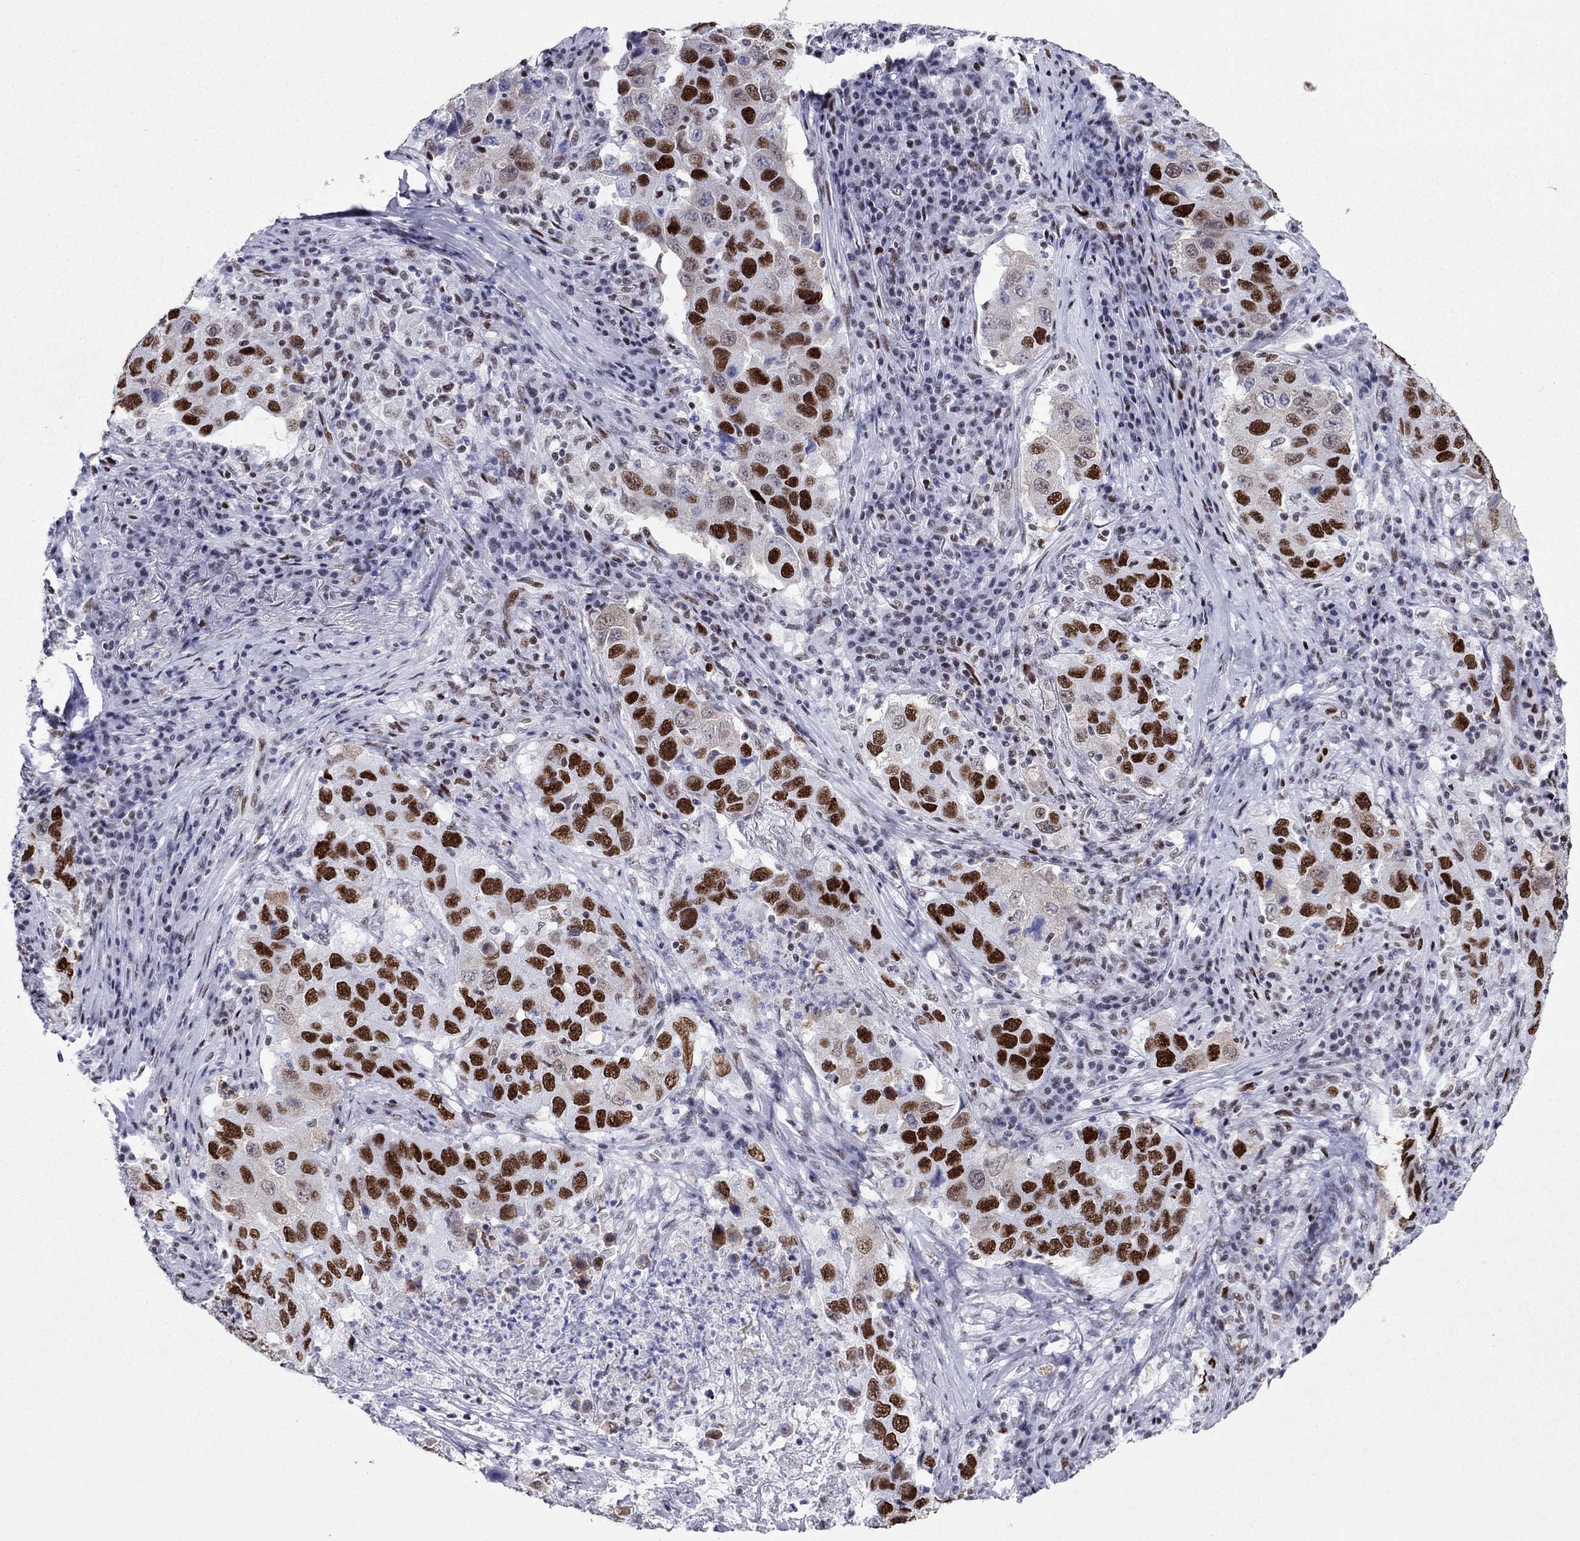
{"staining": {"intensity": "strong", "quantity": ">75%", "location": "nuclear"}, "tissue": "lung cancer", "cell_type": "Tumor cells", "image_type": "cancer", "snomed": [{"axis": "morphology", "description": "Adenocarcinoma, NOS"}, {"axis": "topography", "description": "Lung"}], "caption": "Human adenocarcinoma (lung) stained for a protein (brown) reveals strong nuclear positive staining in about >75% of tumor cells.", "gene": "PPM1G", "patient": {"sex": "male", "age": 73}}